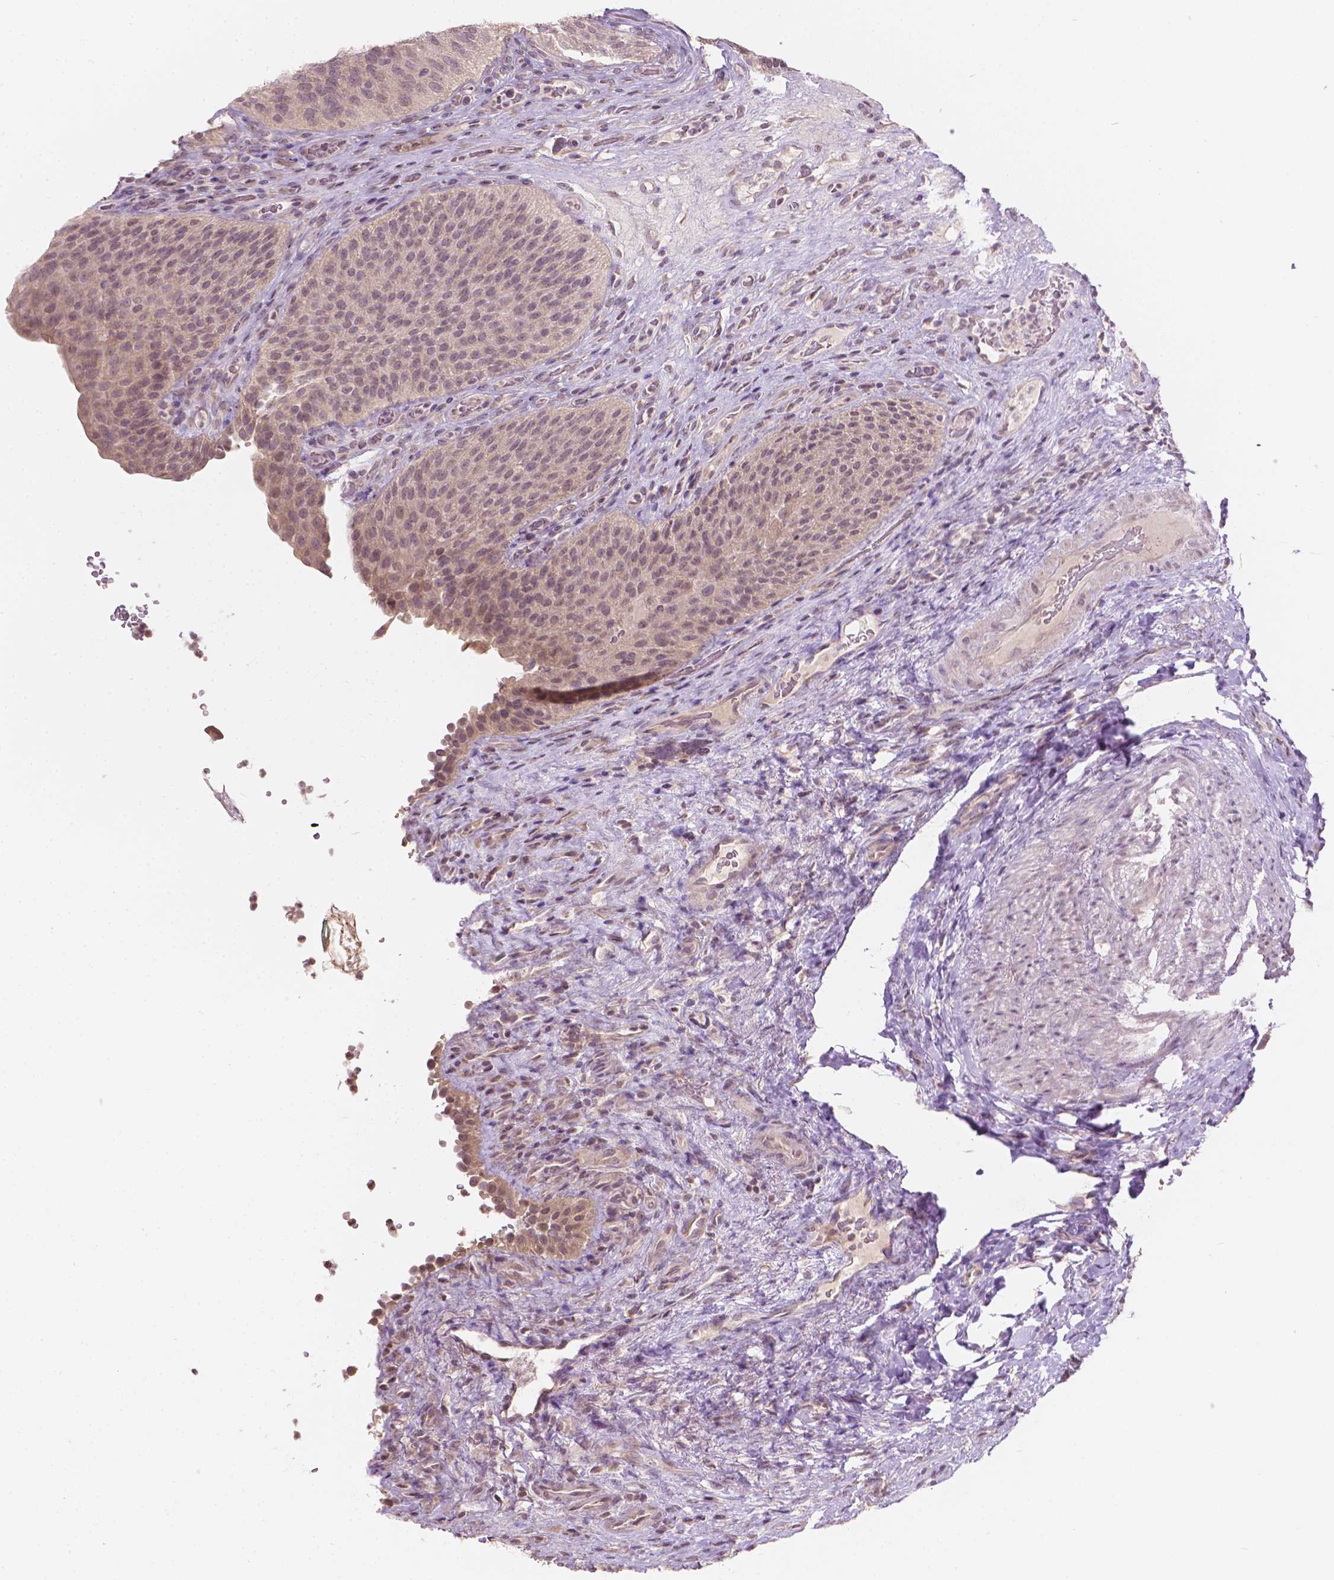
{"staining": {"intensity": "weak", "quantity": ">75%", "location": "cytoplasmic/membranous"}, "tissue": "urinary bladder", "cell_type": "Urothelial cells", "image_type": "normal", "snomed": [{"axis": "morphology", "description": "Normal tissue, NOS"}, {"axis": "topography", "description": "Urinary bladder"}, {"axis": "topography", "description": "Peripheral nerve tissue"}], "caption": "The image shows staining of normal urinary bladder, revealing weak cytoplasmic/membranous protein staining (brown color) within urothelial cells. The staining was performed using DAB, with brown indicating positive protein expression. Nuclei are stained blue with hematoxylin.", "gene": "NOS1AP", "patient": {"sex": "male", "age": 66}}